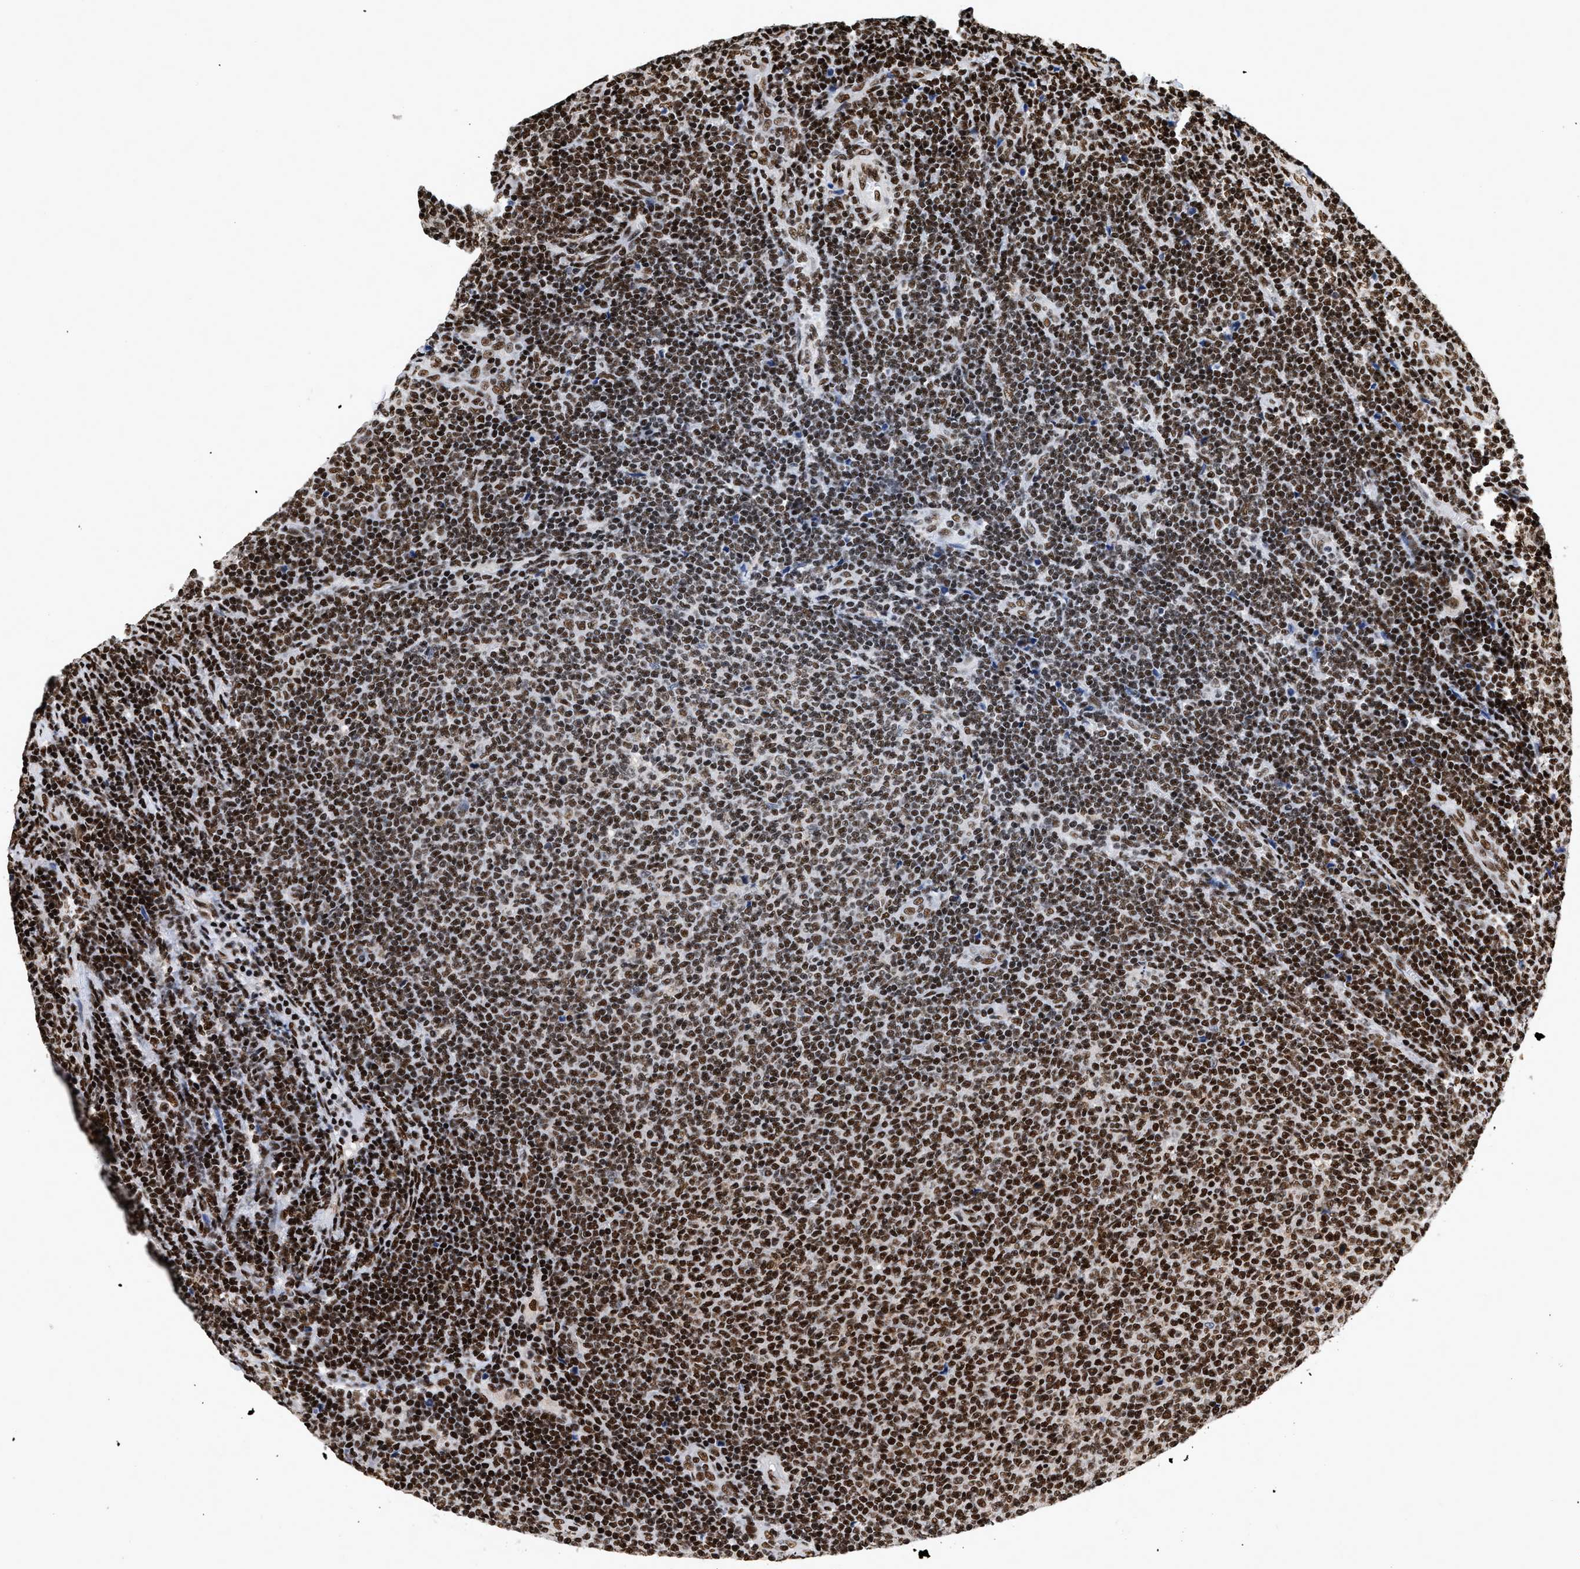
{"staining": {"intensity": "strong", "quantity": ">75%", "location": "nuclear"}, "tissue": "lymphoma", "cell_type": "Tumor cells", "image_type": "cancer", "snomed": [{"axis": "morphology", "description": "Malignant lymphoma, non-Hodgkin's type, Low grade"}, {"axis": "topography", "description": "Lymph node"}], "caption": "Human lymphoma stained for a protein (brown) exhibits strong nuclear positive expression in approximately >75% of tumor cells.", "gene": "CREB1", "patient": {"sex": "male", "age": 66}}